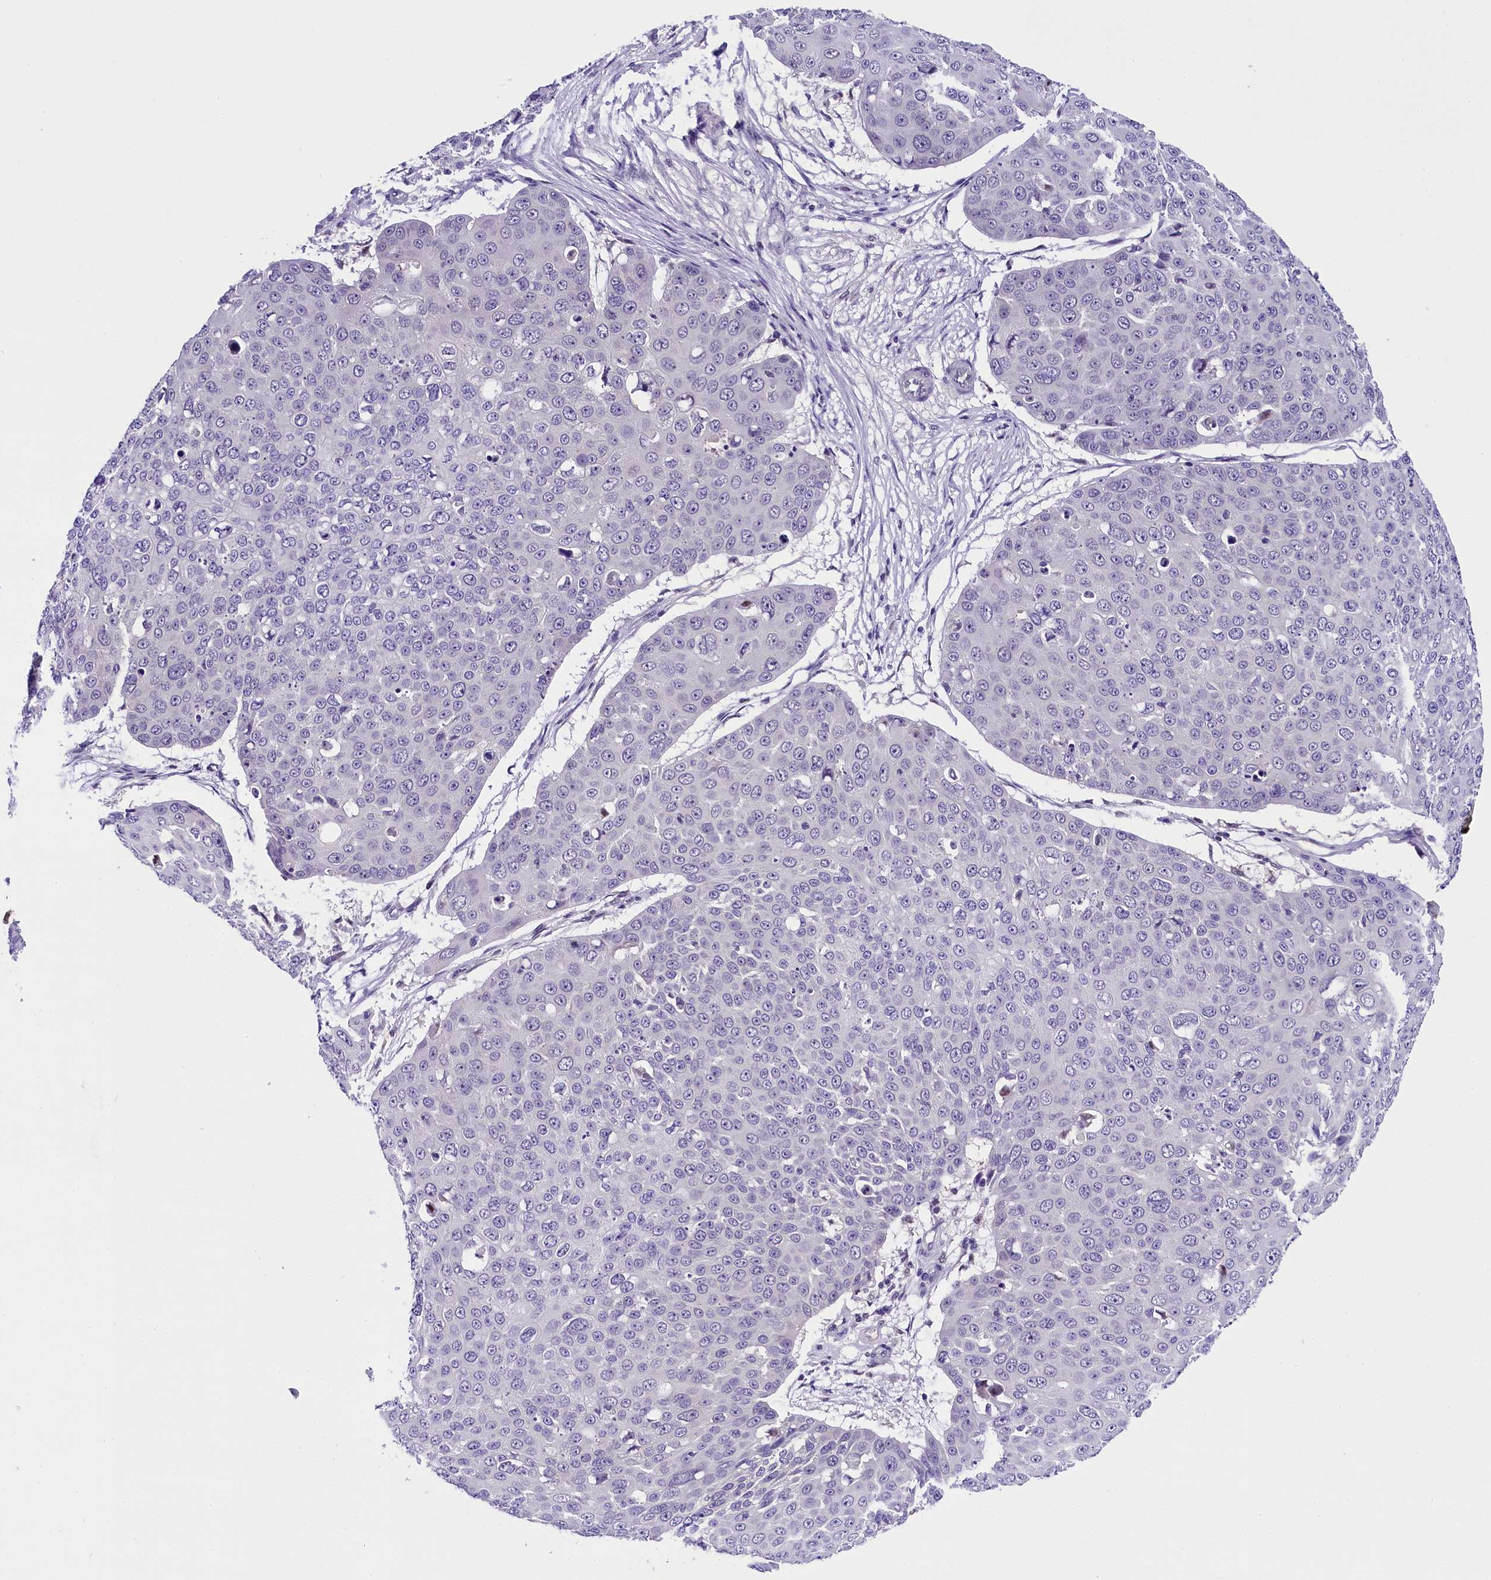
{"staining": {"intensity": "negative", "quantity": "none", "location": "none"}, "tissue": "skin cancer", "cell_type": "Tumor cells", "image_type": "cancer", "snomed": [{"axis": "morphology", "description": "Squamous cell carcinoma, NOS"}, {"axis": "topography", "description": "Skin"}], "caption": "Skin squamous cell carcinoma was stained to show a protein in brown. There is no significant positivity in tumor cells.", "gene": "IQCN", "patient": {"sex": "male", "age": 71}}